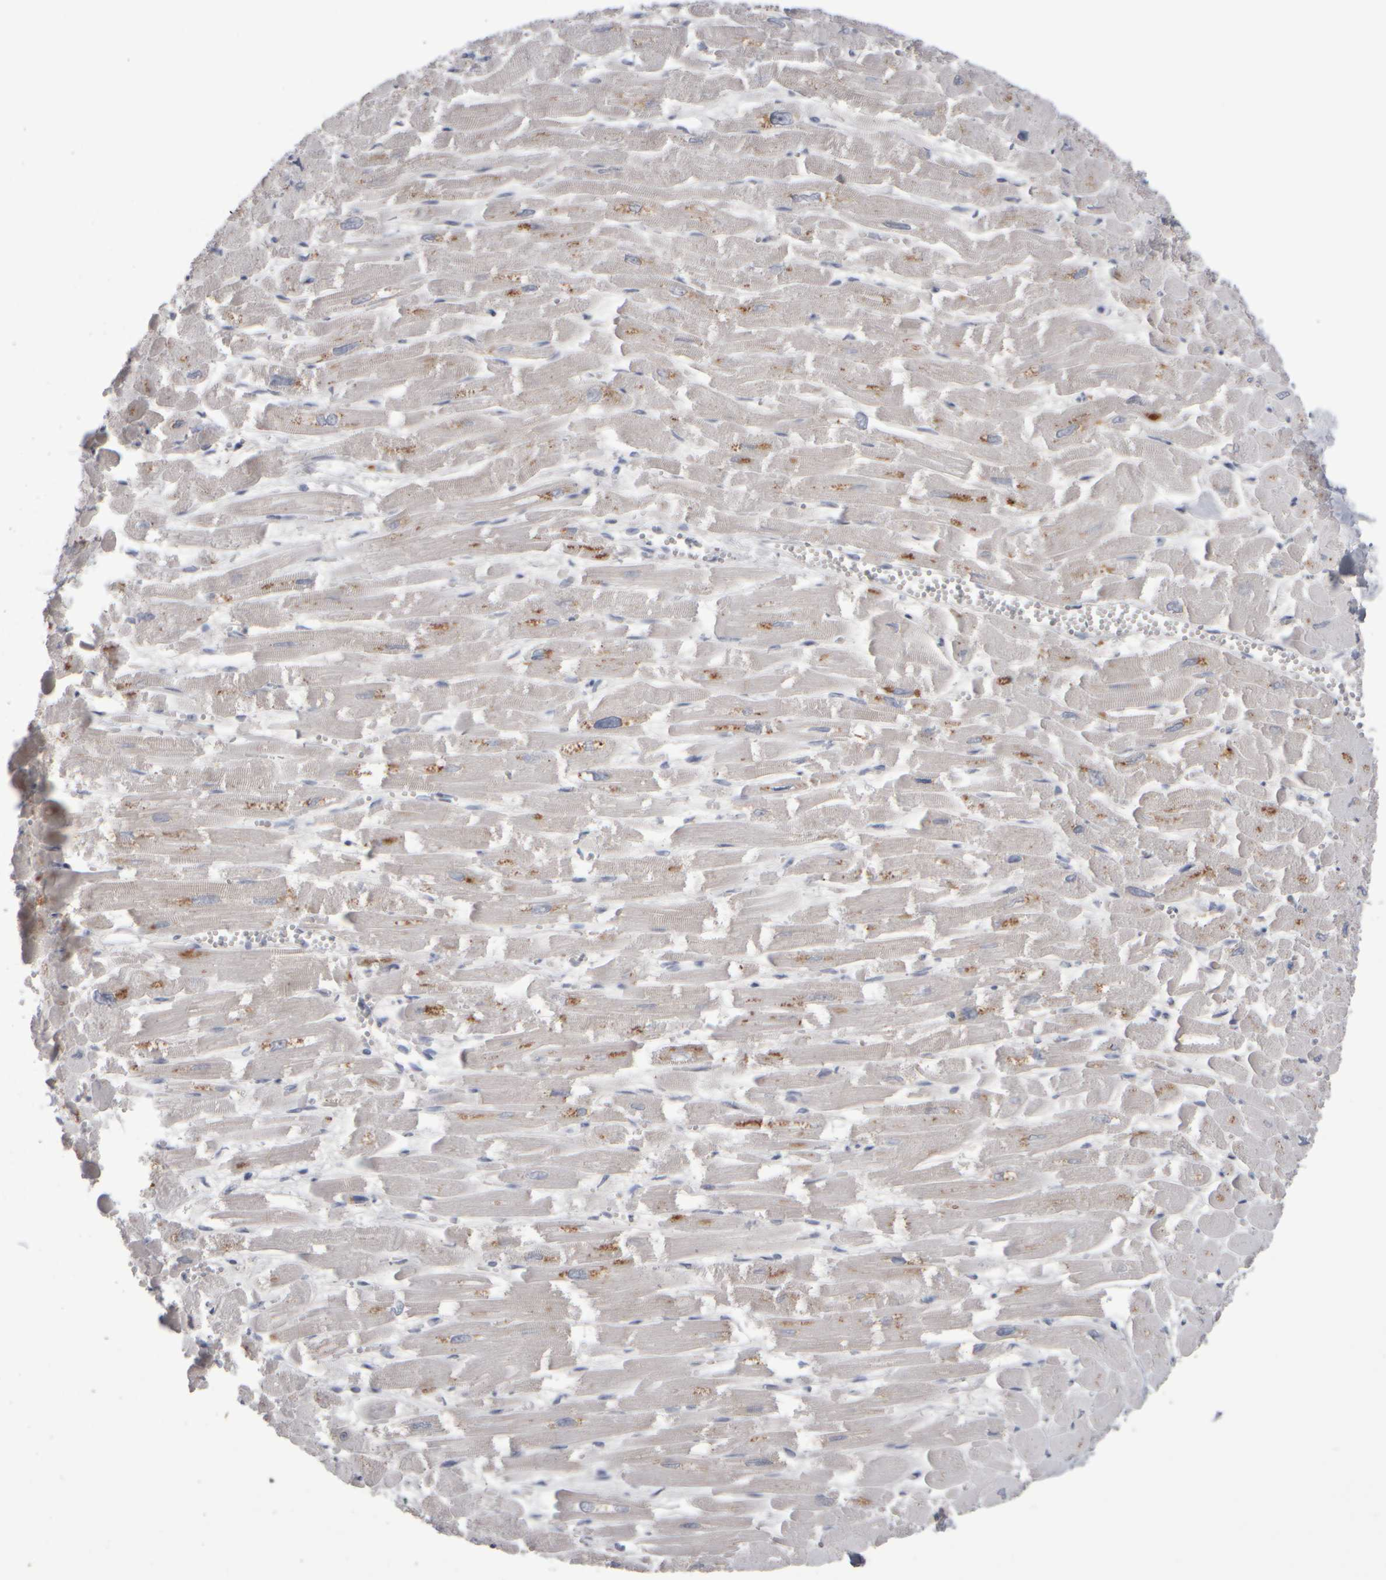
{"staining": {"intensity": "moderate", "quantity": "<25%", "location": "cytoplasmic/membranous"}, "tissue": "heart muscle", "cell_type": "Cardiomyocytes", "image_type": "normal", "snomed": [{"axis": "morphology", "description": "Normal tissue, NOS"}, {"axis": "topography", "description": "Heart"}], "caption": "Immunohistochemical staining of unremarkable human heart muscle demonstrates <25% levels of moderate cytoplasmic/membranous protein positivity in about <25% of cardiomyocytes.", "gene": "EPHX2", "patient": {"sex": "male", "age": 54}}